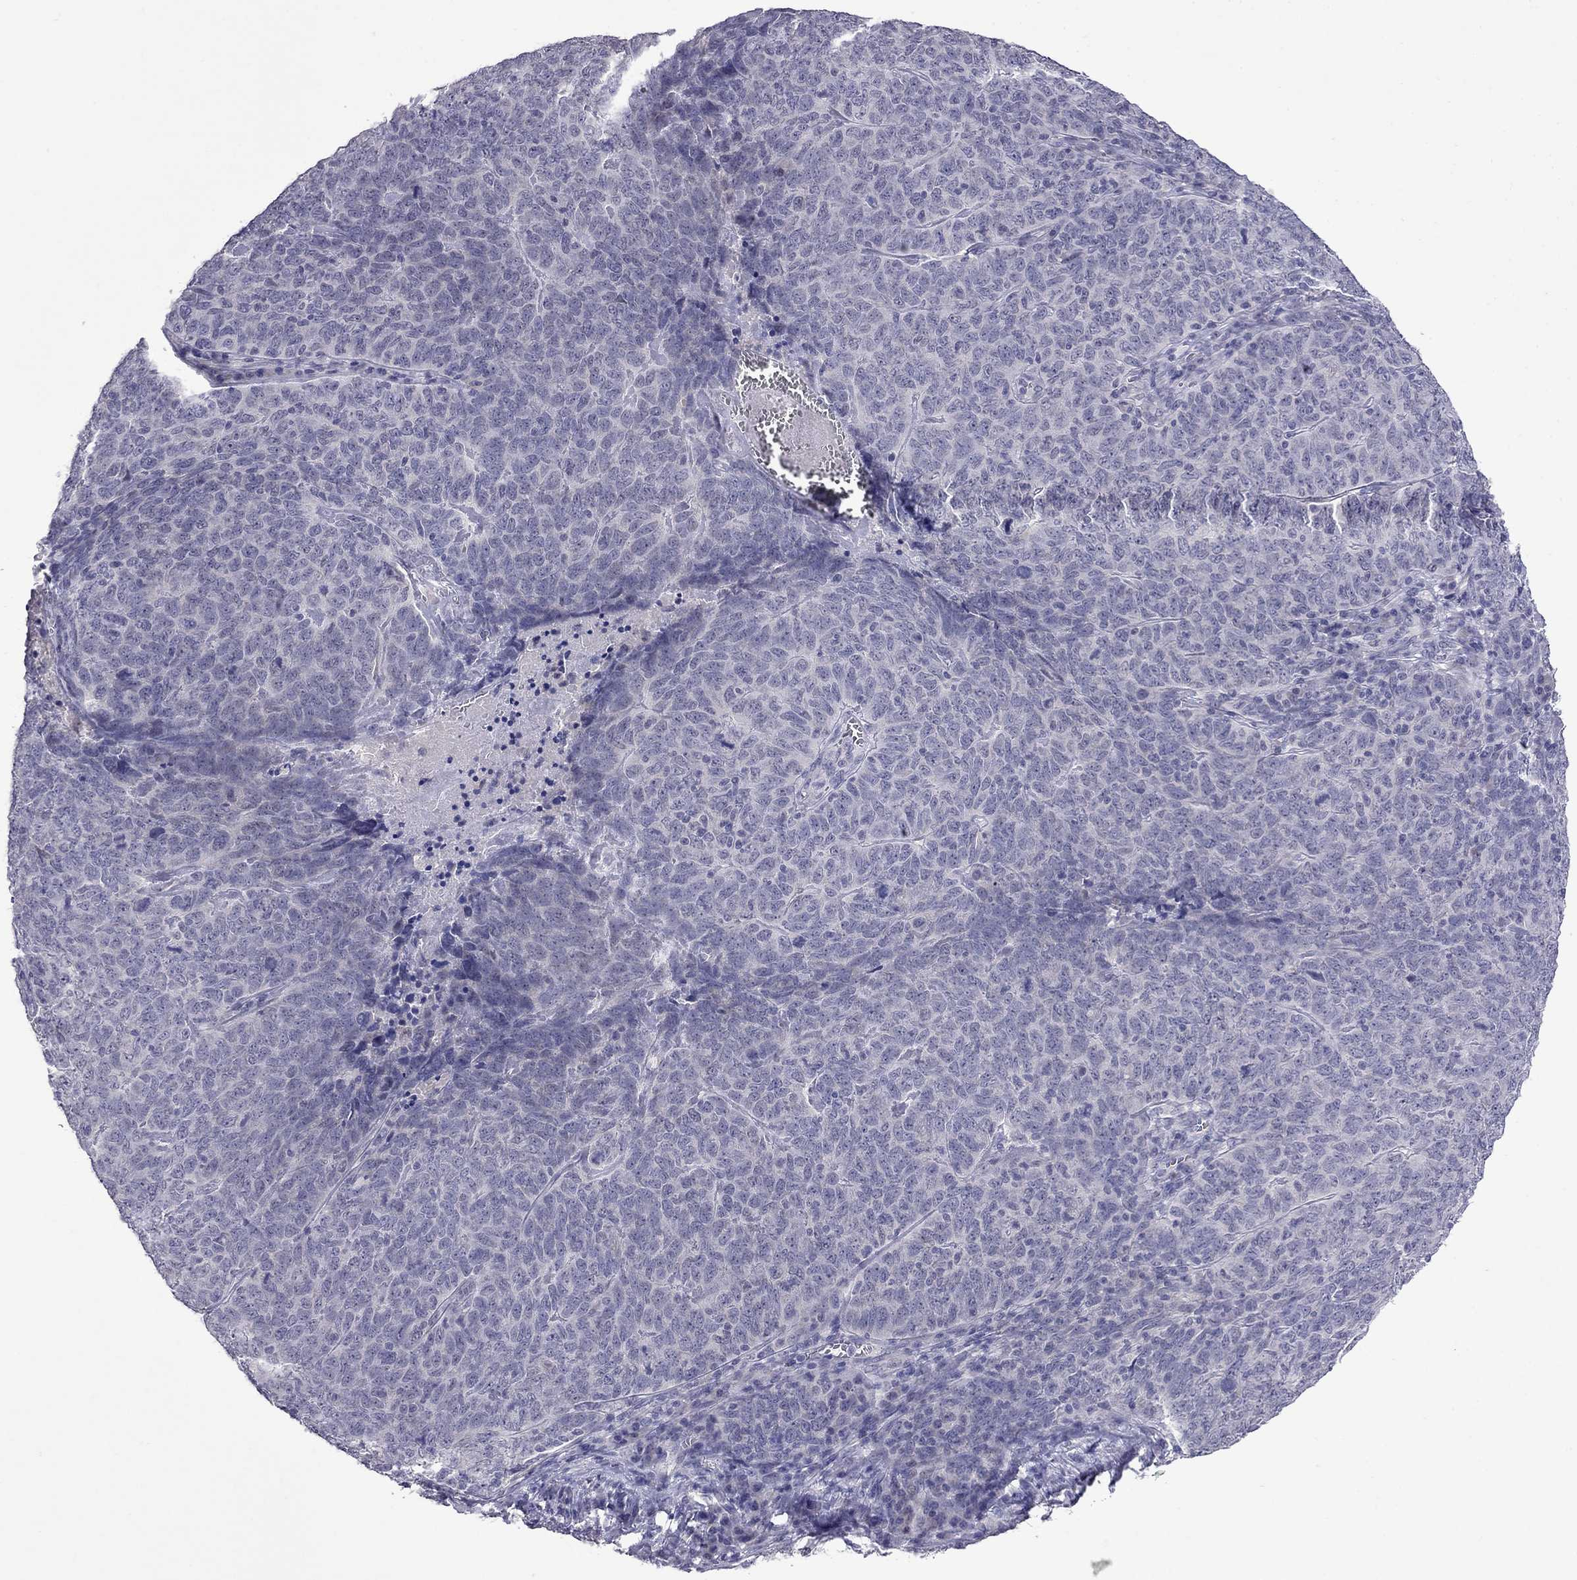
{"staining": {"intensity": "negative", "quantity": "none", "location": "none"}, "tissue": "skin cancer", "cell_type": "Tumor cells", "image_type": "cancer", "snomed": [{"axis": "morphology", "description": "Squamous cell carcinoma, NOS"}, {"axis": "topography", "description": "Skin"}, {"axis": "topography", "description": "Anal"}], "caption": "Human skin squamous cell carcinoma stained for a protein using IHC exhibits no expression in tumor cells.", "gene": "STAR", "patient": {"sex": "female", "age": 51}}